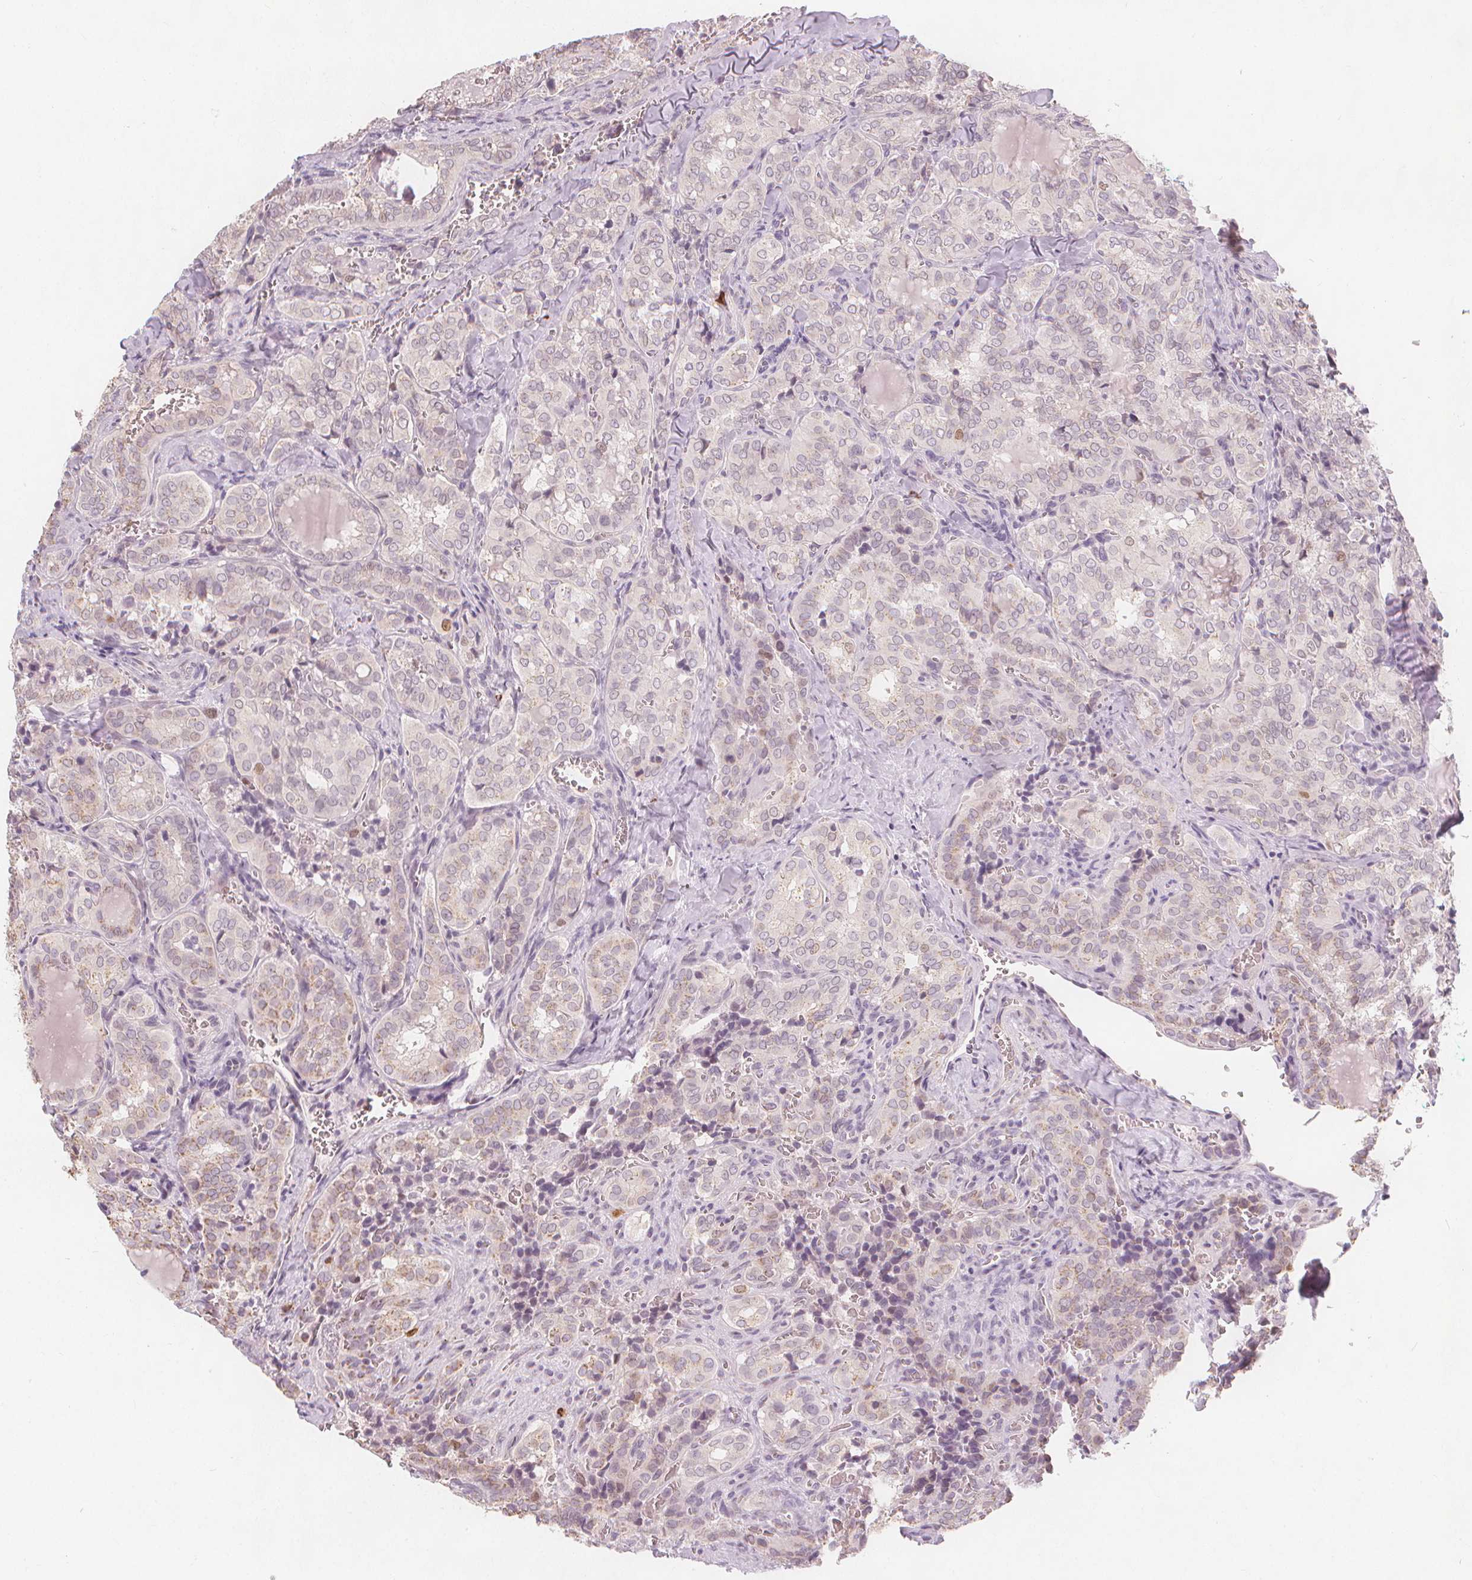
{"staining": {"intensity": "weak", "quantity": "<25%", "location": "cytoplasmic/membranous"}, "tissue": "thyroid cancer", "cell_type": "Tumor cells", "image_type": "cancer", "snomed": [{"axis": "morphology", "description": "Papillary adenocarcinoma, NOS"}, {"axis": "topography", "description": "Thyroid gland"}], "caption": "A histopathology image of human thyroid papillary adenocarcinoma is negative for staining in tumor cells. (DAB immunohistochemistry (IHC) visualized using brightfield microscopy, high magnification).", "gene": "TIPIN", "patient": {"sex": "female", "age": 41}}